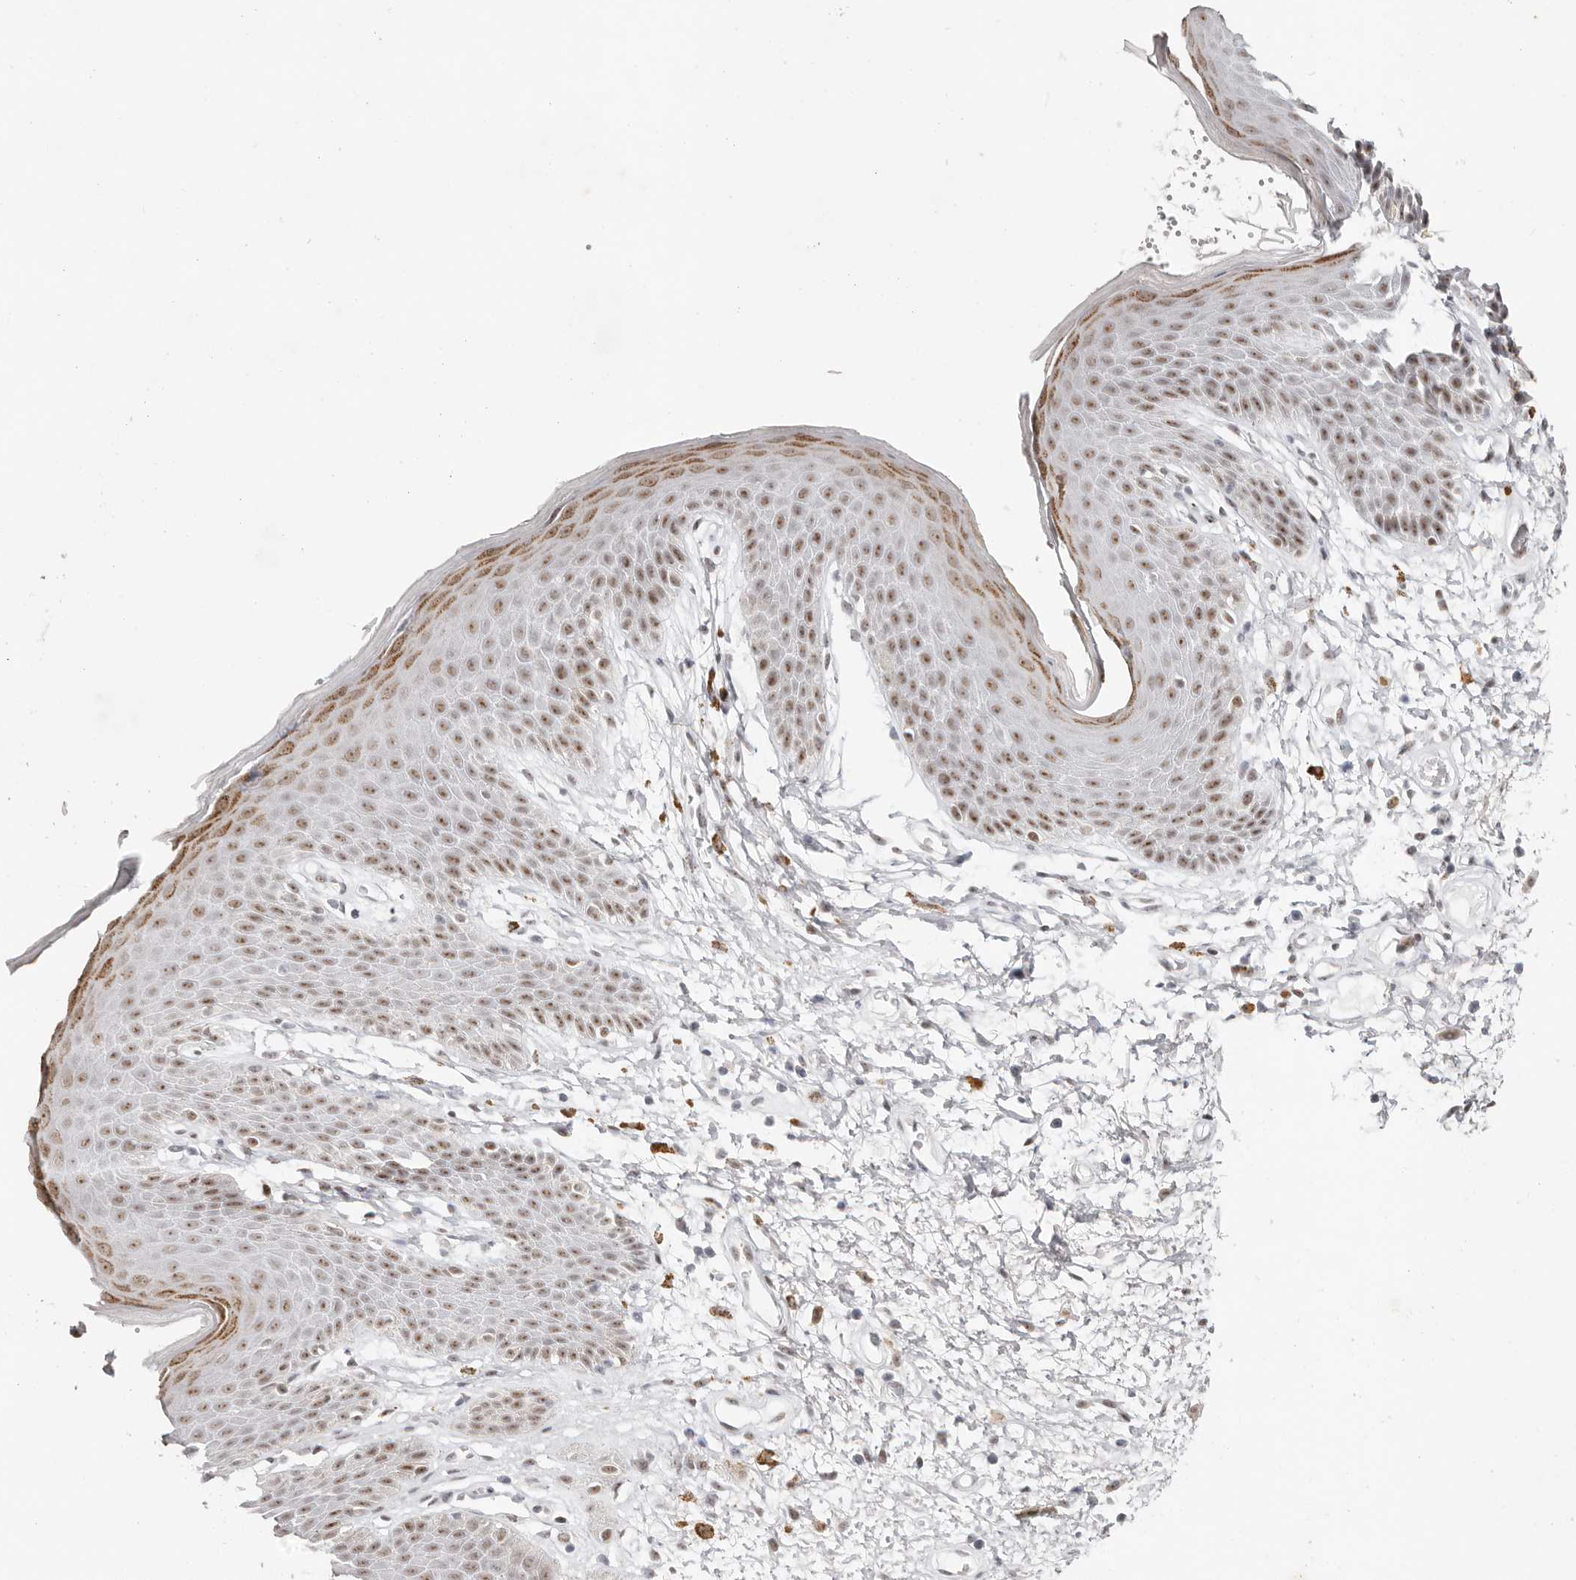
{"staining": {"intensity": "moderate", "quantity": ">75%", "location": "cytoplasmic/membranous,nuclear"}, "tissue": "skin", "cell_type": "Epidermal cells", "image_type": "normal", "snomed": [{"axis": "morphology", "description": "Normal tissue, NOS"}, {"axis": "topography", "description": "Anal"}], "caption": "The immunohistochemical stain labels moderate cytoplasmic/membranous,nuclear staining in epidermal cells of benign skin. Nuclei are stained in blue.", "gene": "LARP7", "patient": {"sex": "male", "age": 74}}